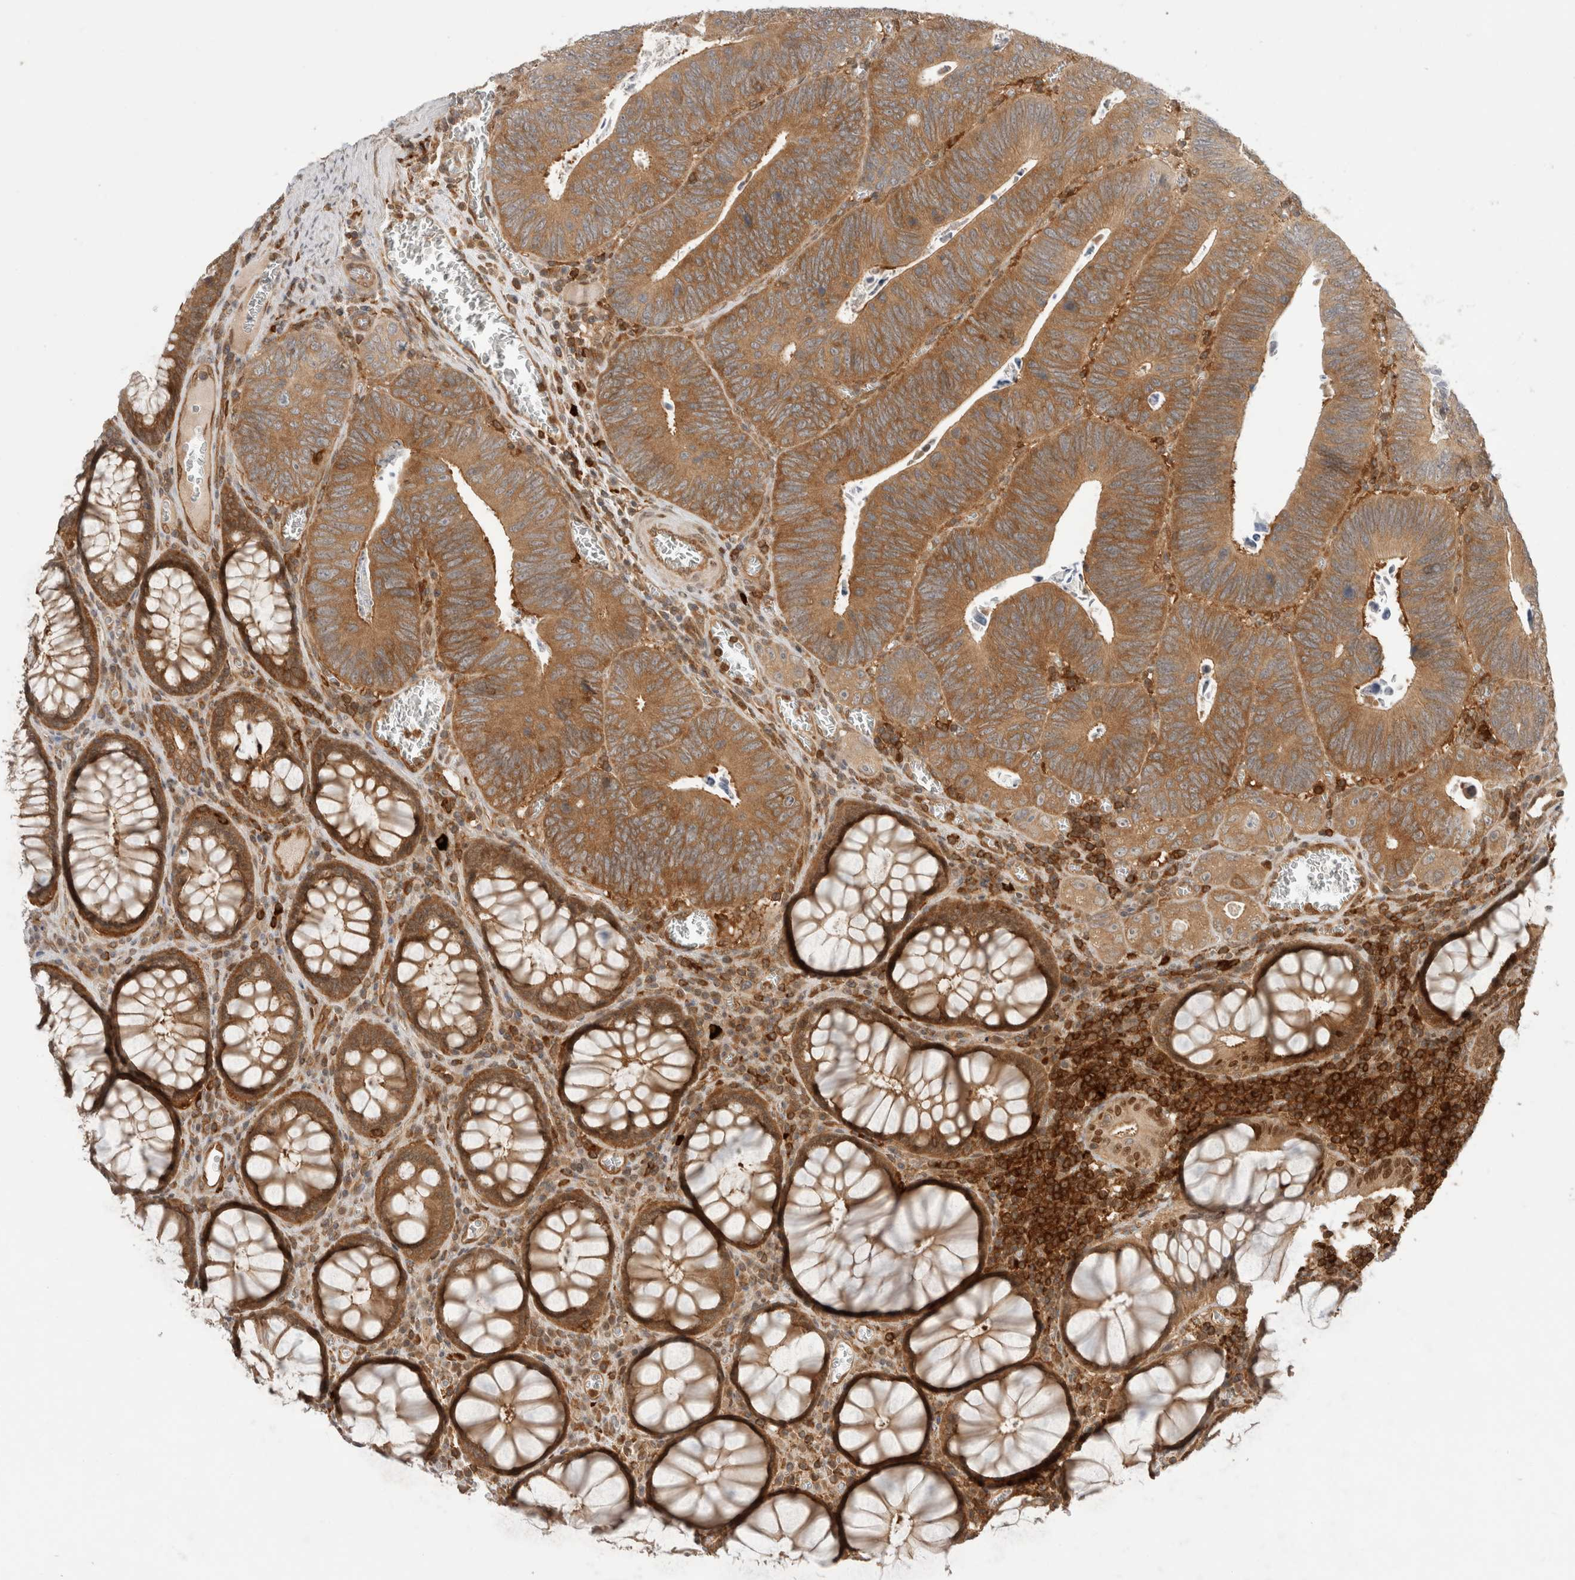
{"staining": {"intensity": "strong", "quantity": ">75%", "location": "cytoplasmic/membranous"}, "tissue": "colorectal cancer", "cell_type": "Tumor cells", "image_type": "cancer", "snomed": [{"axis": "morphology", "description": "Inflammation, NOS"}, {"axis": "morphology", "description": "Adenocarcinoma, NOS"}, {"axis": "topography", "description": "Colon"}], "caption": "Immunohistochemistry image of colorectal cancer (adenocarcinoma) stained for a protein (brown), which exhibits high levels of strong cytoplasmic/membranous staining in about >75% of tumor cells.", "gene": "NFKB1", "patient": {"sex": "male", "age": 72}}